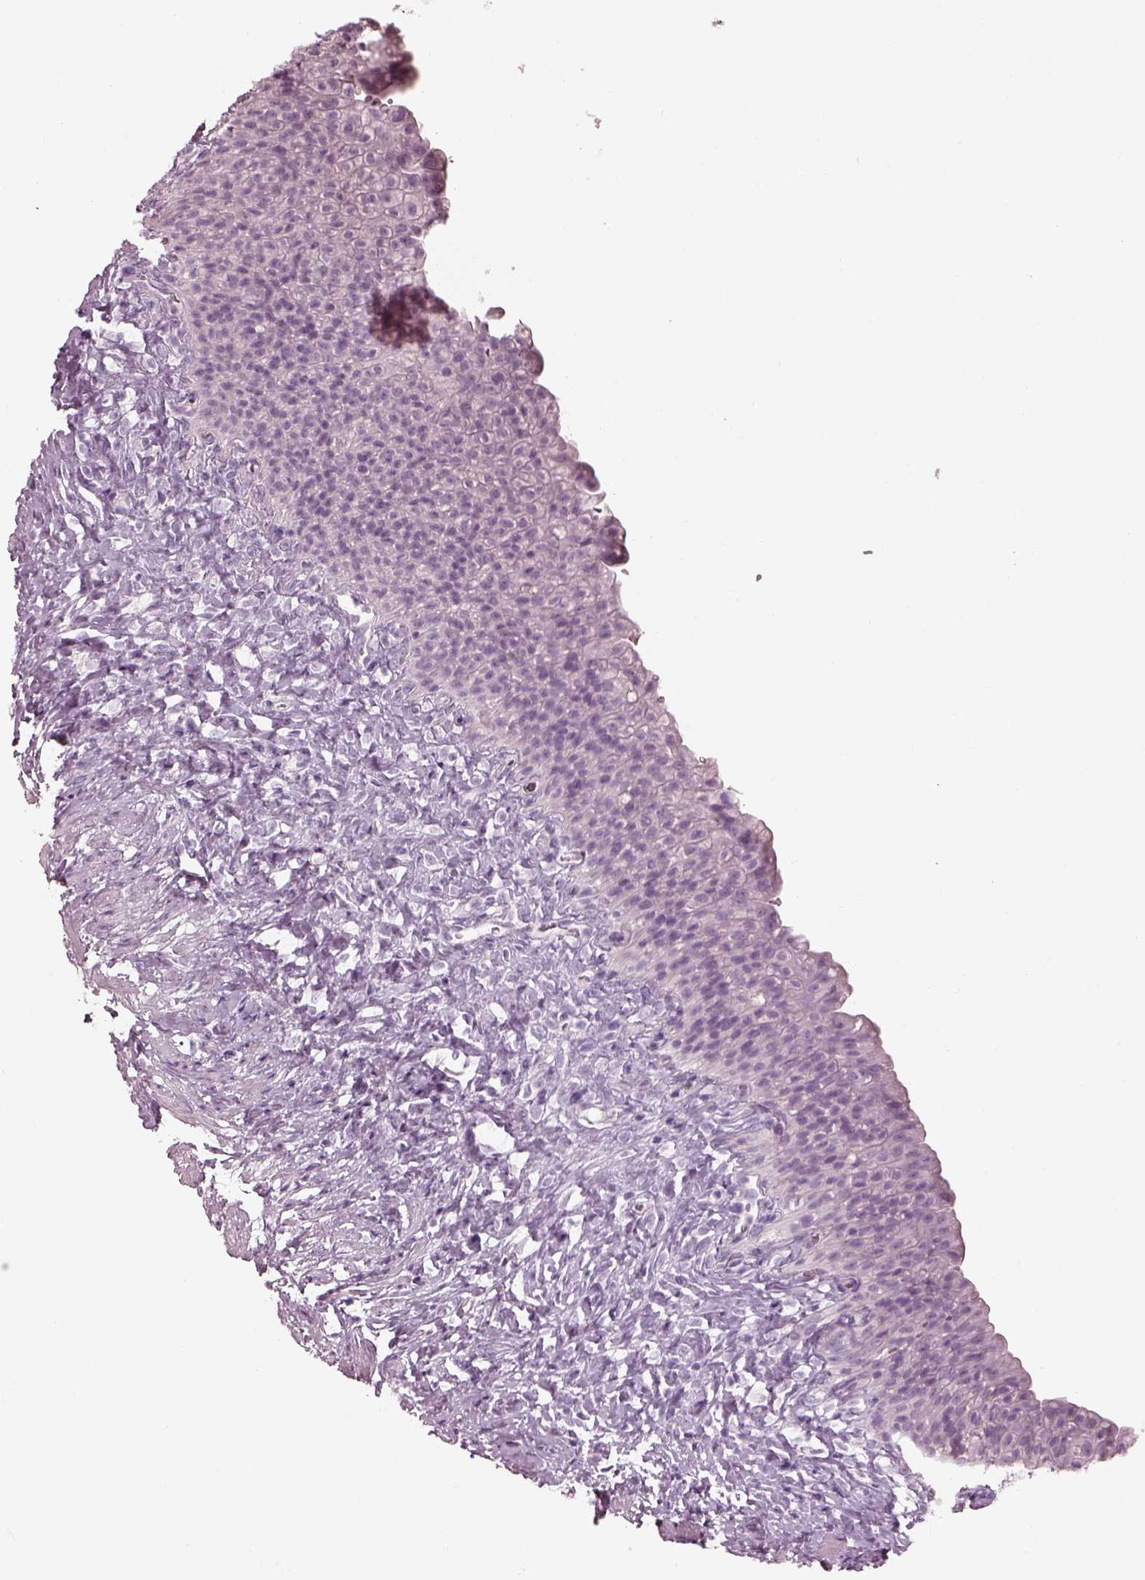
{"staining": {"intensity": "negative", "quantity": "none", "location": "none"}, "tissue": "urinary bladder", "cell_type": "Urothelial cells", "image_type": "normal", "snomed": [{"axis": "morphology", "description": "Normal tissue, NOS"}, {"axis": "topography", "description": "Urinary bladder"}], "caption": "Urothelial cells show no significant expression in benign urinary bladder. (Brightfield microscopy of DAB (3,3'-diaminobenzidine) immunohistochemistry (IHC) at high magnification).", "gene": "RSPH9", "patient": {"sex": "male", "age": 76}}